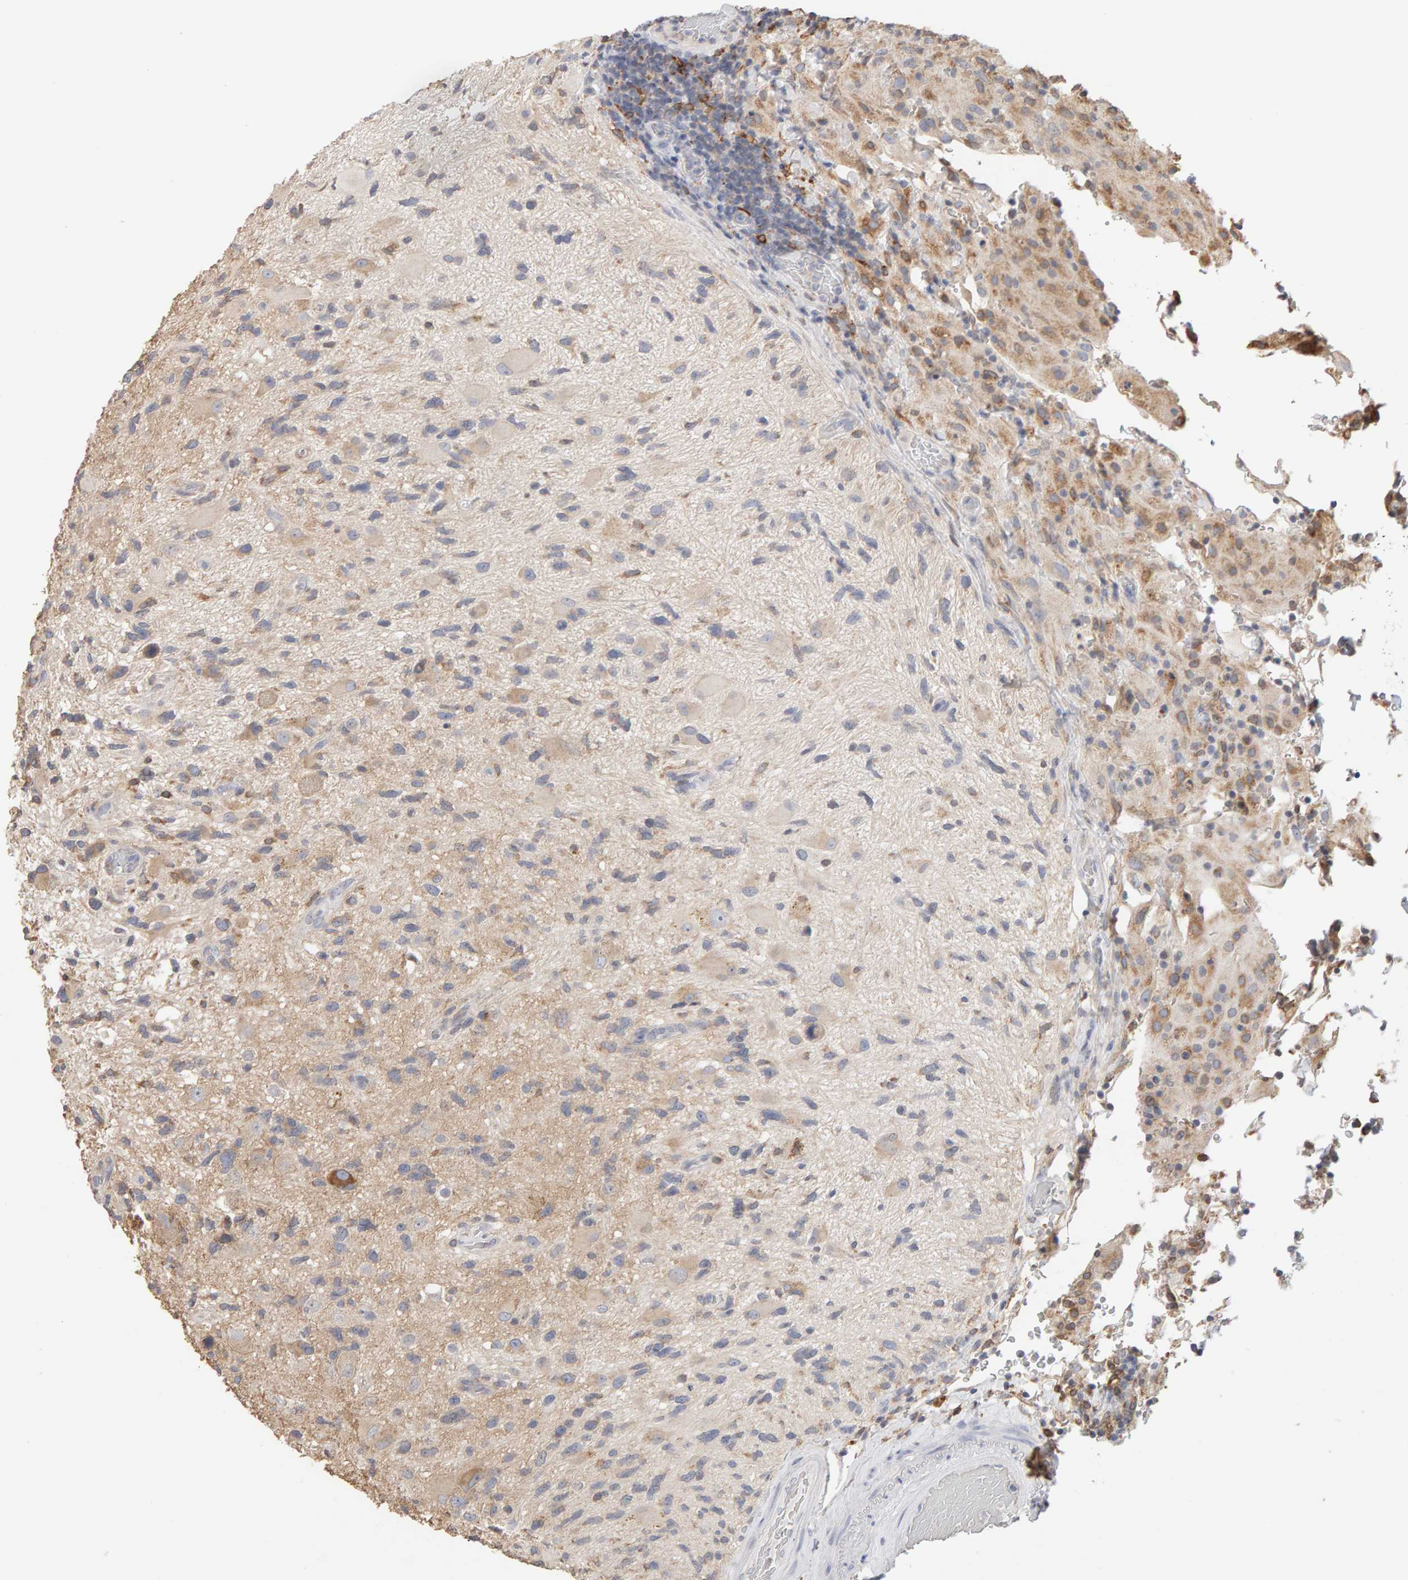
{"staining": {"intensity": "weak", "quantity": "<25%", "location": "cytoplasmic/membranous"}, "tissue": "glioma", "cell_type": "Tumor cells", "image_type": "cancer", "snomed": [{"axis": "morphology", "description": "Glioma, malignant, High grade"}, {"axis": "topography", "description": "Brain"}], "caption": "This micrograph is of malignant glioma (high-grade) stained with immunohistochemistry to label a protein in brown with the nuclei are counter-stained blue. There is no expression in tumor cells.", "gene": "SGPL1", "patient": {"sex": "male", "age": 33}}